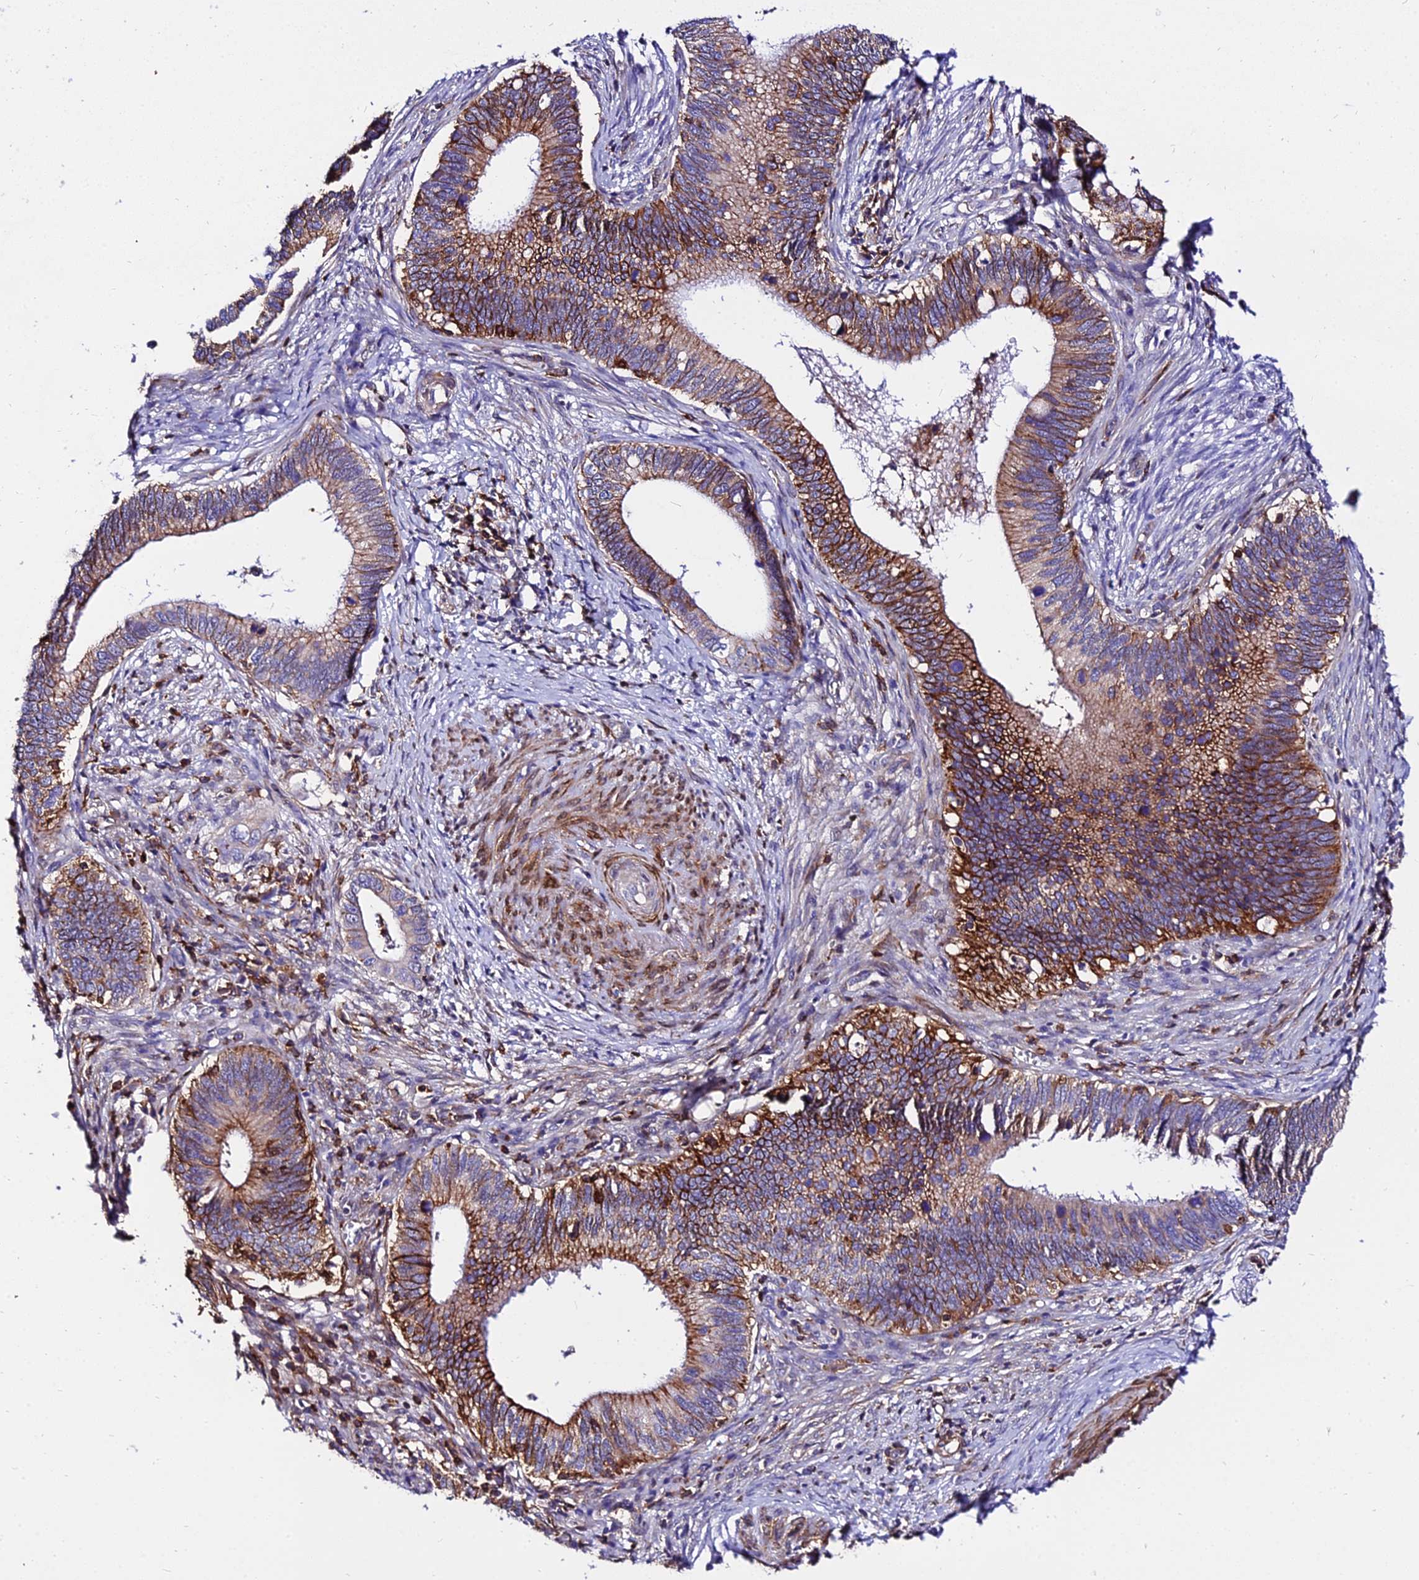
{"staining": {"intensity": "moderate", "quantity": ">75%", "location": "cytoplasmic/membranous"}, "tissue": "cervical cancer", "cell_type": "Tumor cells", "image_type": "cancer", "snomed": [{"axis": "morphology", "description": "Adenocarcinoma, NOS"}, {"axis": "topography", "description": "Cervix"}], "caption": "Immunohistochemical staining of human cervical adenocarcinoma shows medium levels of moderate cytoplasmic/membranous protein expression in approximately >75% of tumor cells.", "gene": "CSRP1", "patient": {"sex": "female", "age": 42}}